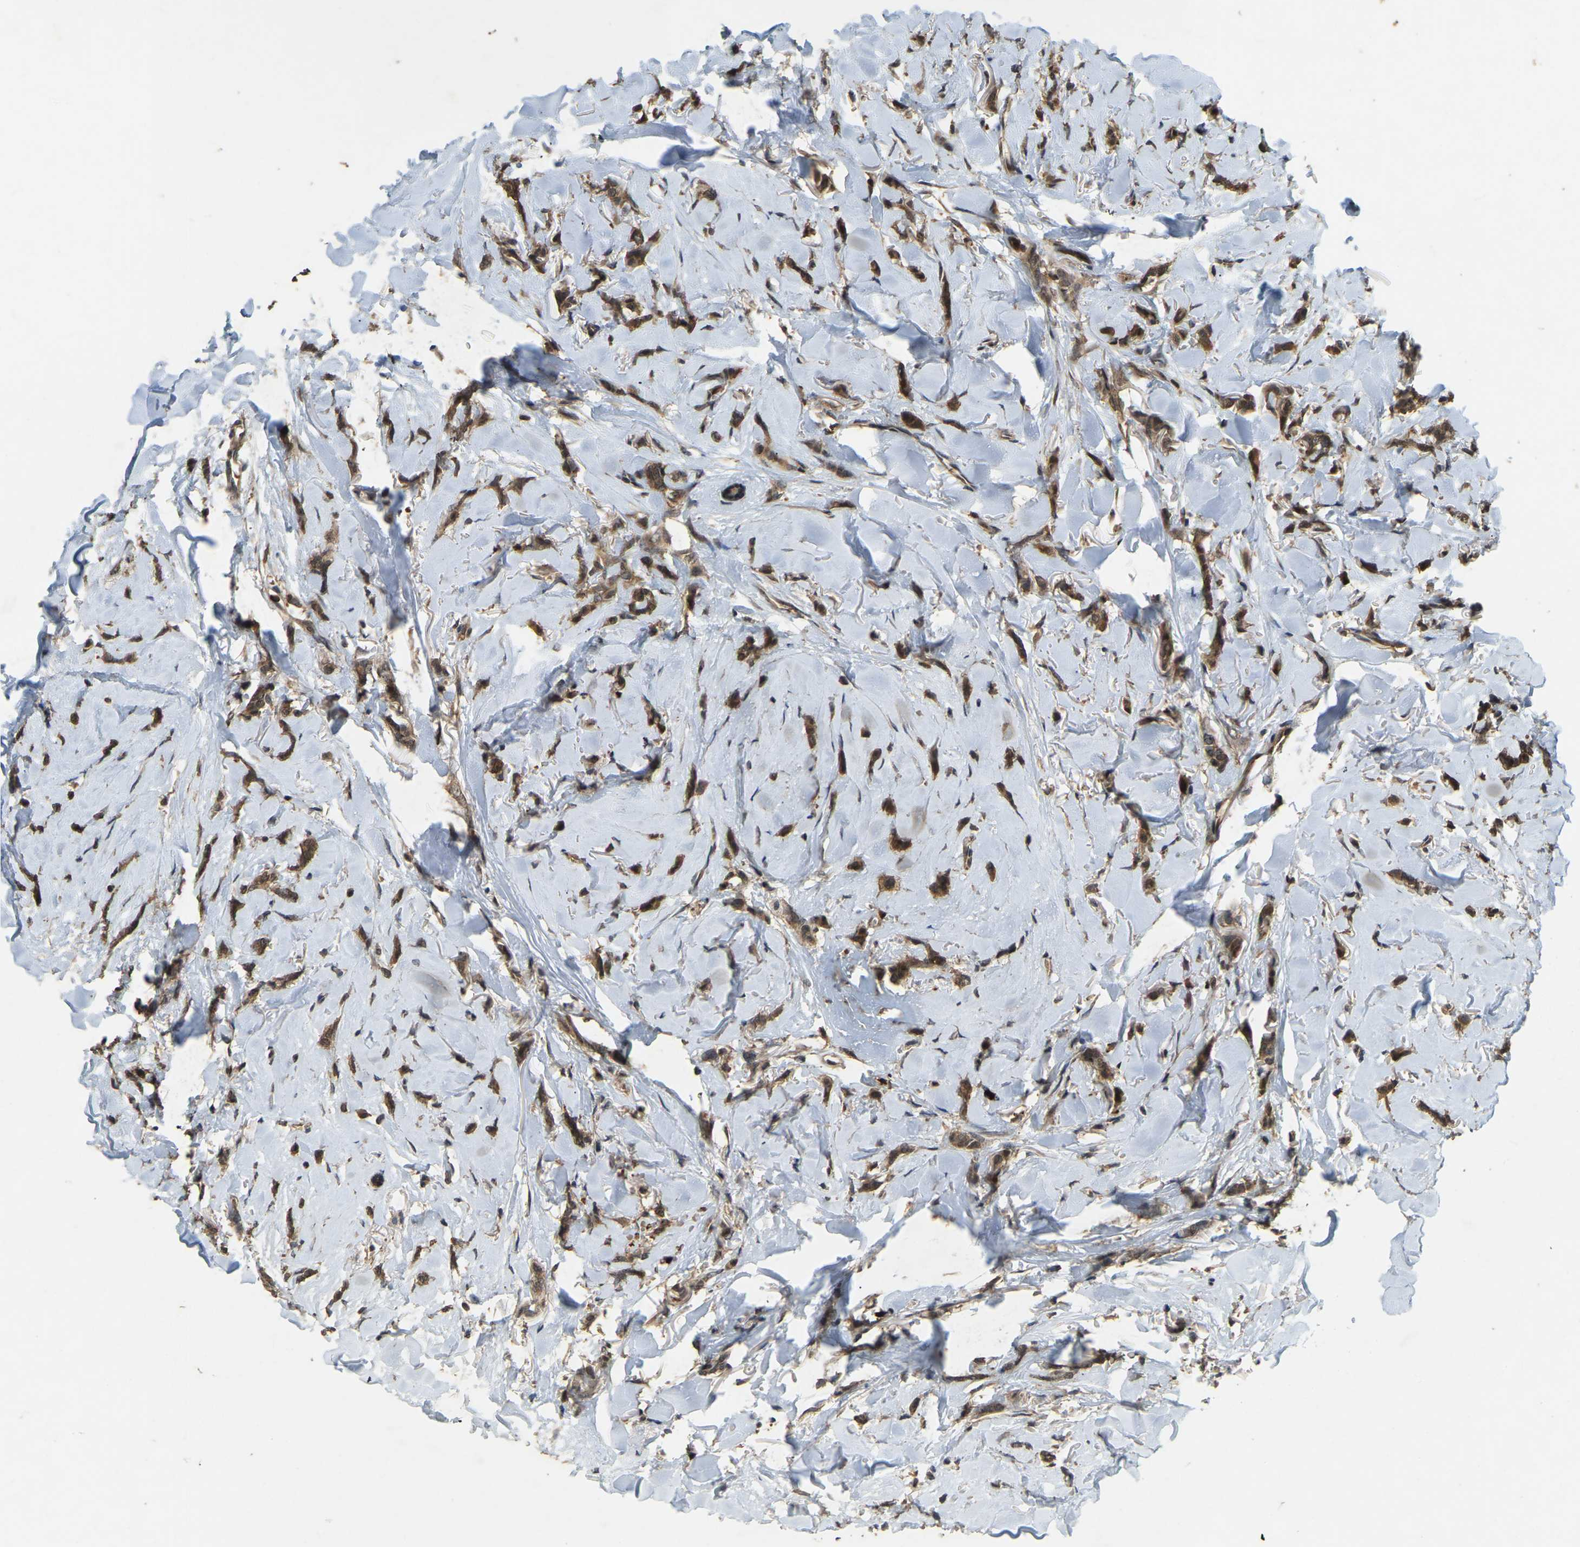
{"staining": {"intensity": "moderate", "quantity": ">75%", "location": "cytoplasmic/membranous"}, "tissue": "breast cancer", "cell_type": "Tumor cells", "image_type": "cancer", "snomed": [{"axis": "morphology", "description": "Lobular carcinoma"}, {"axis": "topography", "description": "Skin"}, {"axis": "topography", "description": "Breast"}], "caption": "This histopathology image reveals breast lobular carcinoma stained with IHC to label a protein in brown. The cytoplasmic/membranous of tumor cells show moderate positivity for the protein. Nuclei are counter-stained blue.", "gene": "RNF141", "patient": {"sex": "female", "age": 46}}